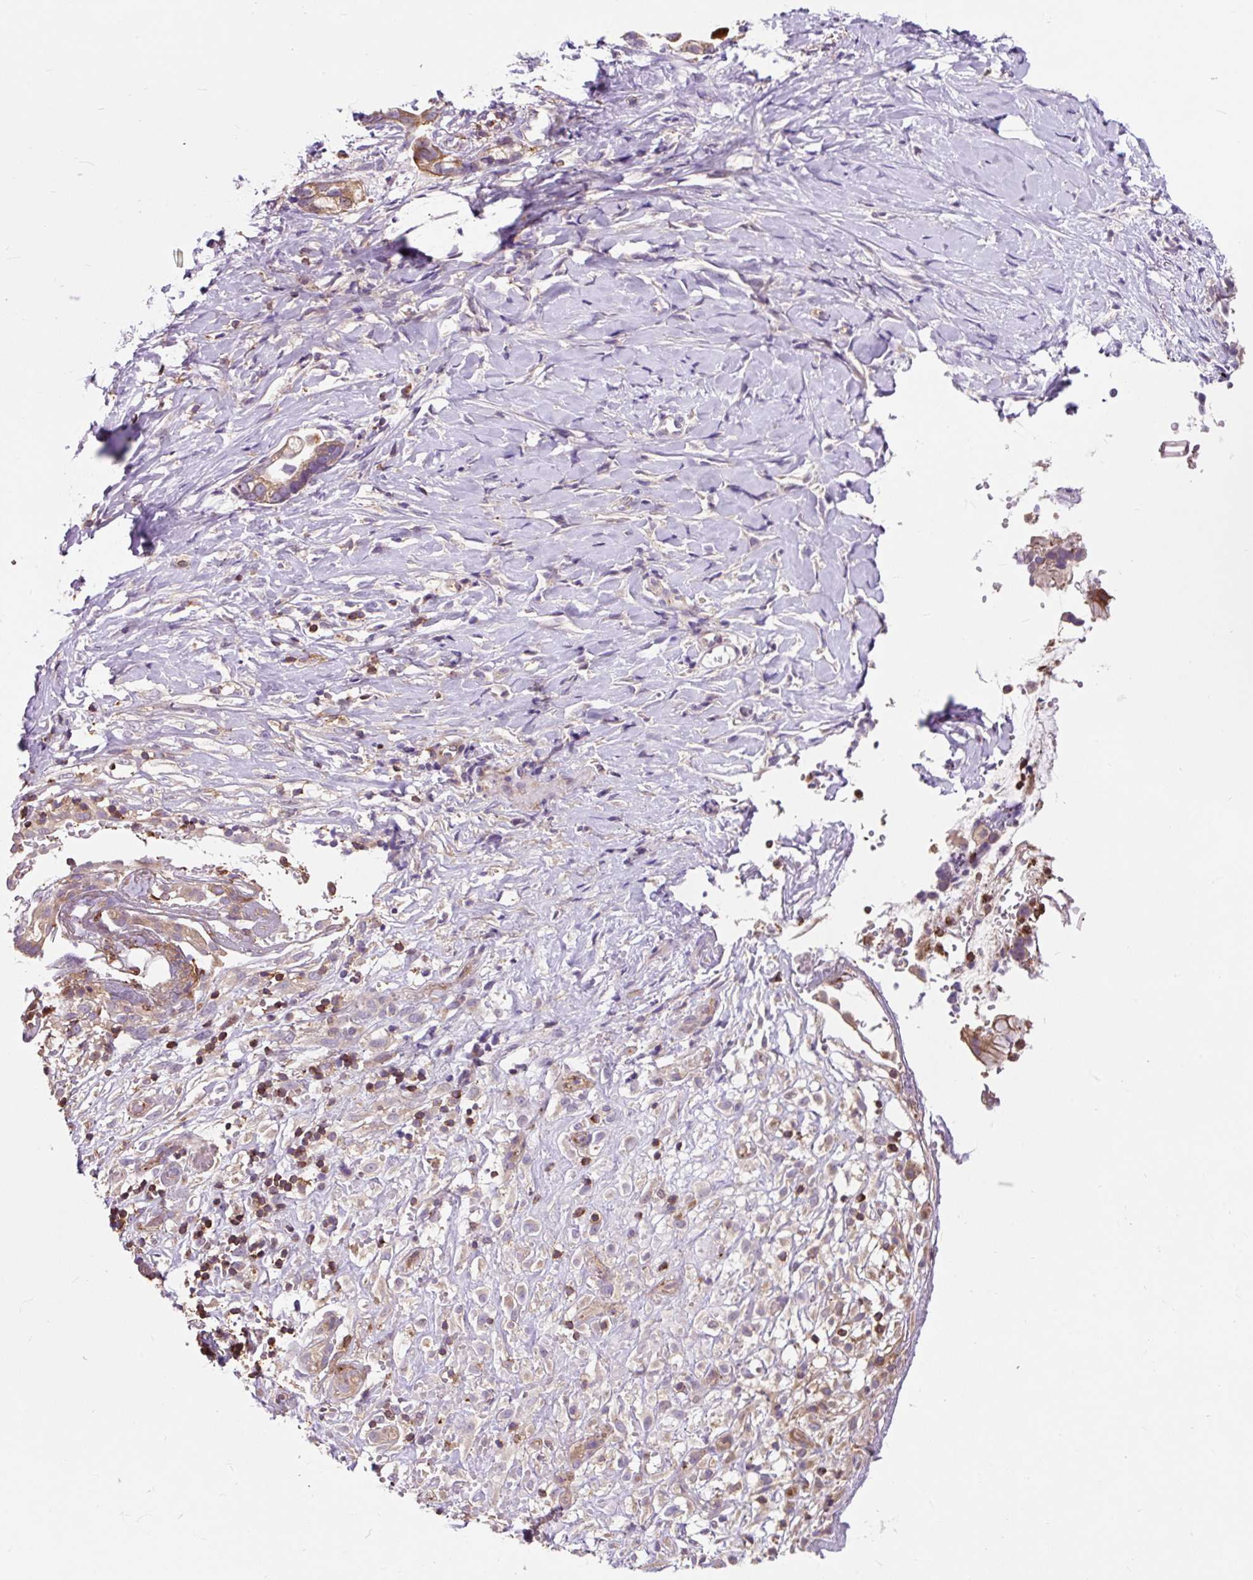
{"staining": {"intensity": "moderate", "quantity": ">75%", "location": "cytoplasmic/membranous"}, "tissue": "stomach cancer", "cell_type": "Tumor cells", "image_type": "cancer", "snomed": [{"axis": "morphology", "description": "Adenocarcinoma, NOS"}, {"axis": "topography", "description": "Stomach"}], "caption": "IHC of human stomach cancer demonstrates medium levels of moderate cytoplasmic/membranous staining in about >75% of tumor cells.", "gene": "CISD3", "patient": {"sex": "male", "age": 55}}